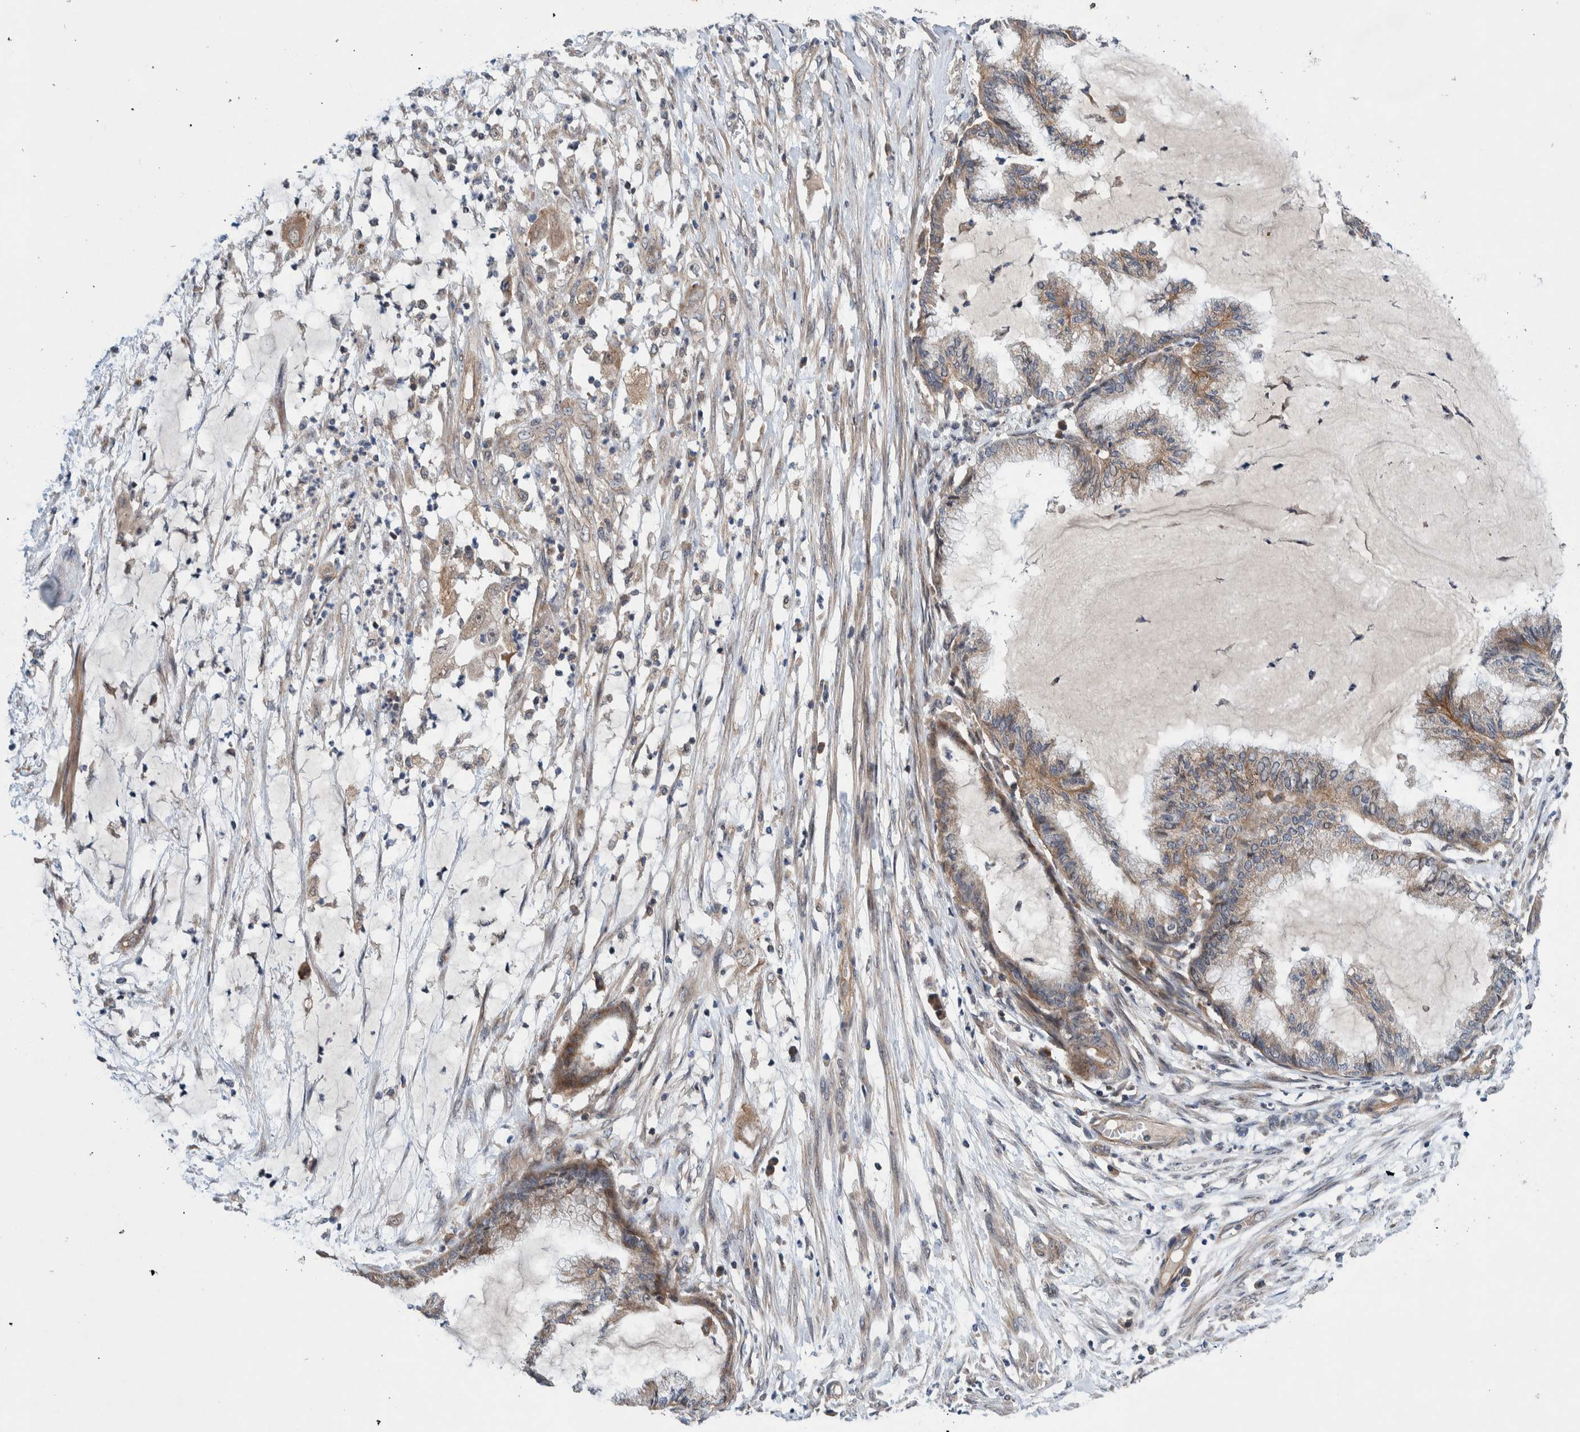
{"staining": {"intensity": "weak", "quantity": ">75%", "location": "cytoplasmic/membranous"}, "tissue": "endometrial cancer", "cell_type": "Tumor cells", "image_type": "cancer", "snomed": [{"axis": "morphology", "description": "Adenocarcinoma, NOS"}, {"axis": "topography", "description": "Endometrium"}], "caption": "Immunohistochemistry micrograph of neoplastic tissue: endometrial cancer (adenocarcinoma) stained using immunohistochemistry (IHC) shows low levels of weak protein expression localized specifically in the cytoplasmic/membranous of tumor cells, appearing as a cytoplasmic/membranous brown color.", "gene": "PIK3R6", "patient": {"sex": "female", "age": 86}}